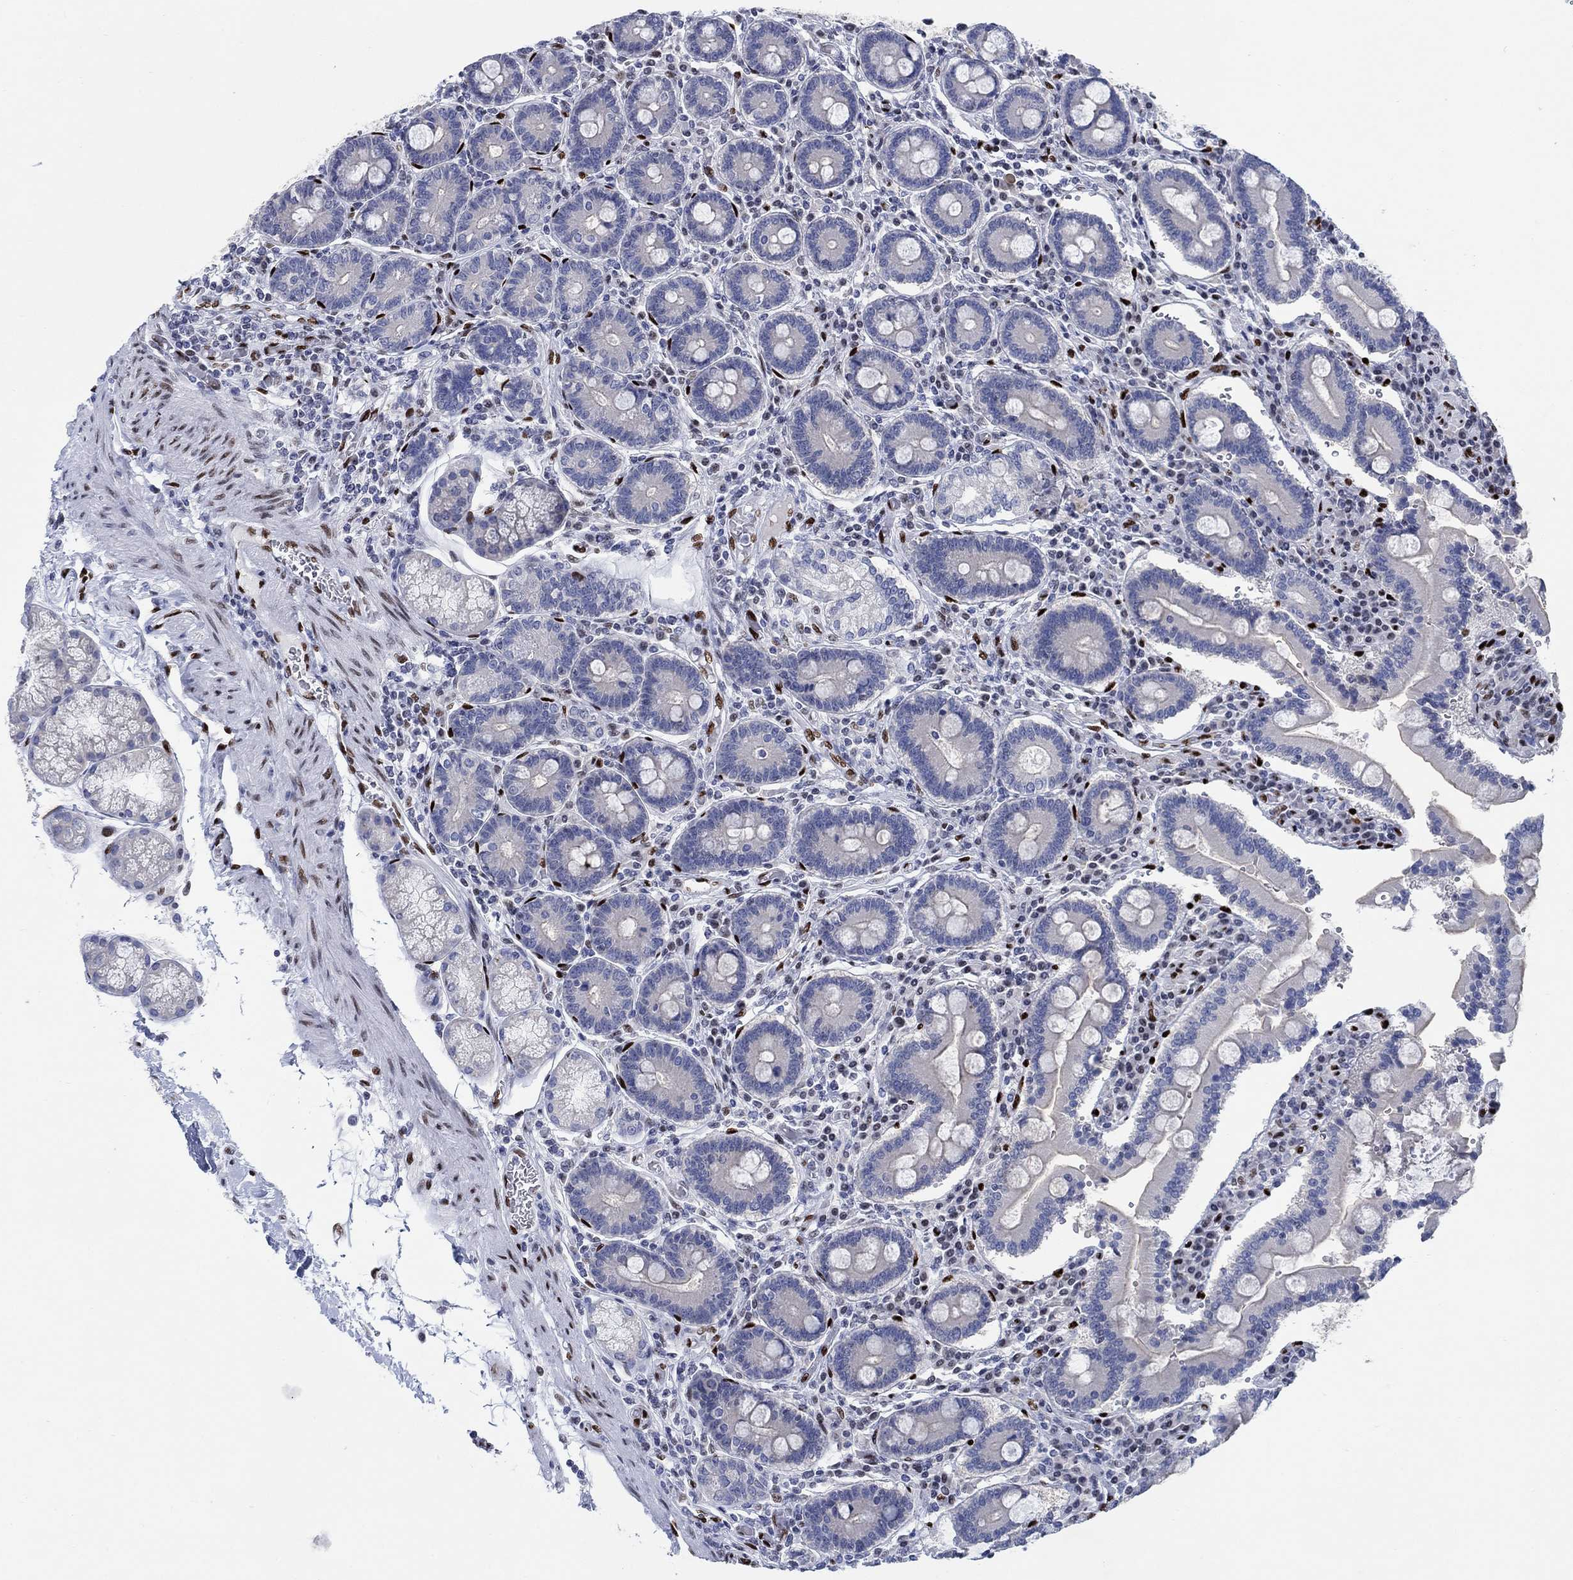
{"staining": {"intensity": "negative", "quantity": "none", "location": "none"}, "tissue": "duodenum", "cell_type": "Glandular cells", "image_type": "normal", "snomed": [{"axis": "morphology", "description": "Normal tissue, NOS"}, {"axis": "topography", "description": "Duodenum"}], "caption": "A high-resolution micrograph shows IHC staining of unremarkable duodenum, which demonstrates no significant expression in glandular cells. (Stains: DAB (3,3'-diaminobenzidine) IHC with hematoxylin counter stain, Microscopy: brightfield microscopy at high magnification).", "gene": "ZEB1", "patient": {"sex": "female", "age": 62}}